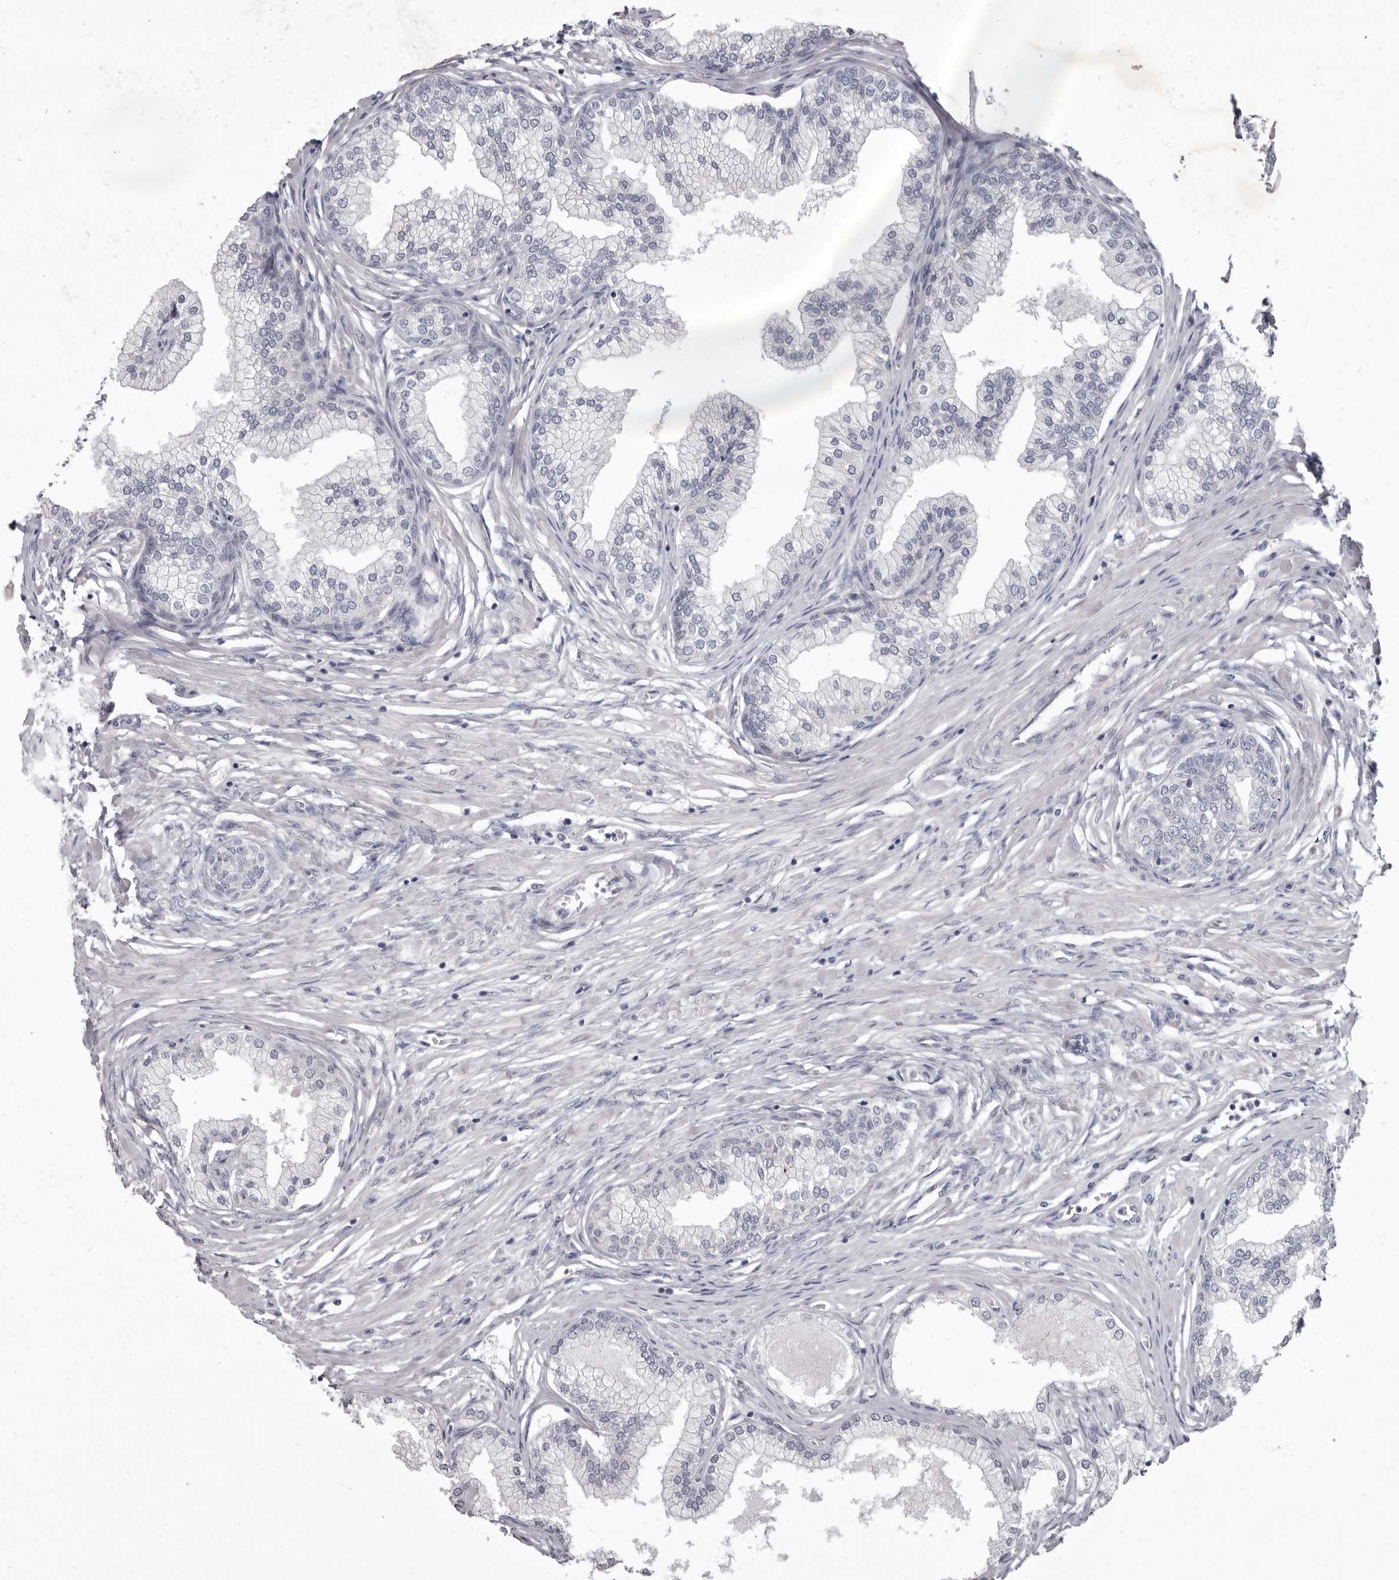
{"staining": {"intensity": "negative", "quantity": "none", "location": "none"}, "tissue": "prostate", "cell_type": "Glandular cells", "image_type": "normal", "snomed": [{"axis": "morphology", "description": "Normal tissue, NOS"}, {"axis": "morphology", "description": "Urothelial carcinoma, Low grade"}, {"axis": "topography", "description": "Urinary bladder"}, {"axis": "topography", "description": "Prostate"}], "caption": "Histopathology image shows no significant protein positivity in glandular cells of benign prostate. The staining was performed using DAB (3,3'-diaminobenzidine) to visualize the protein expression in brown, while the nuclei were stained in blue with hematoxylin (Magnification: 20x).", "gene": "GSK3B", "patient": {"sex": "male", "age": 60}}